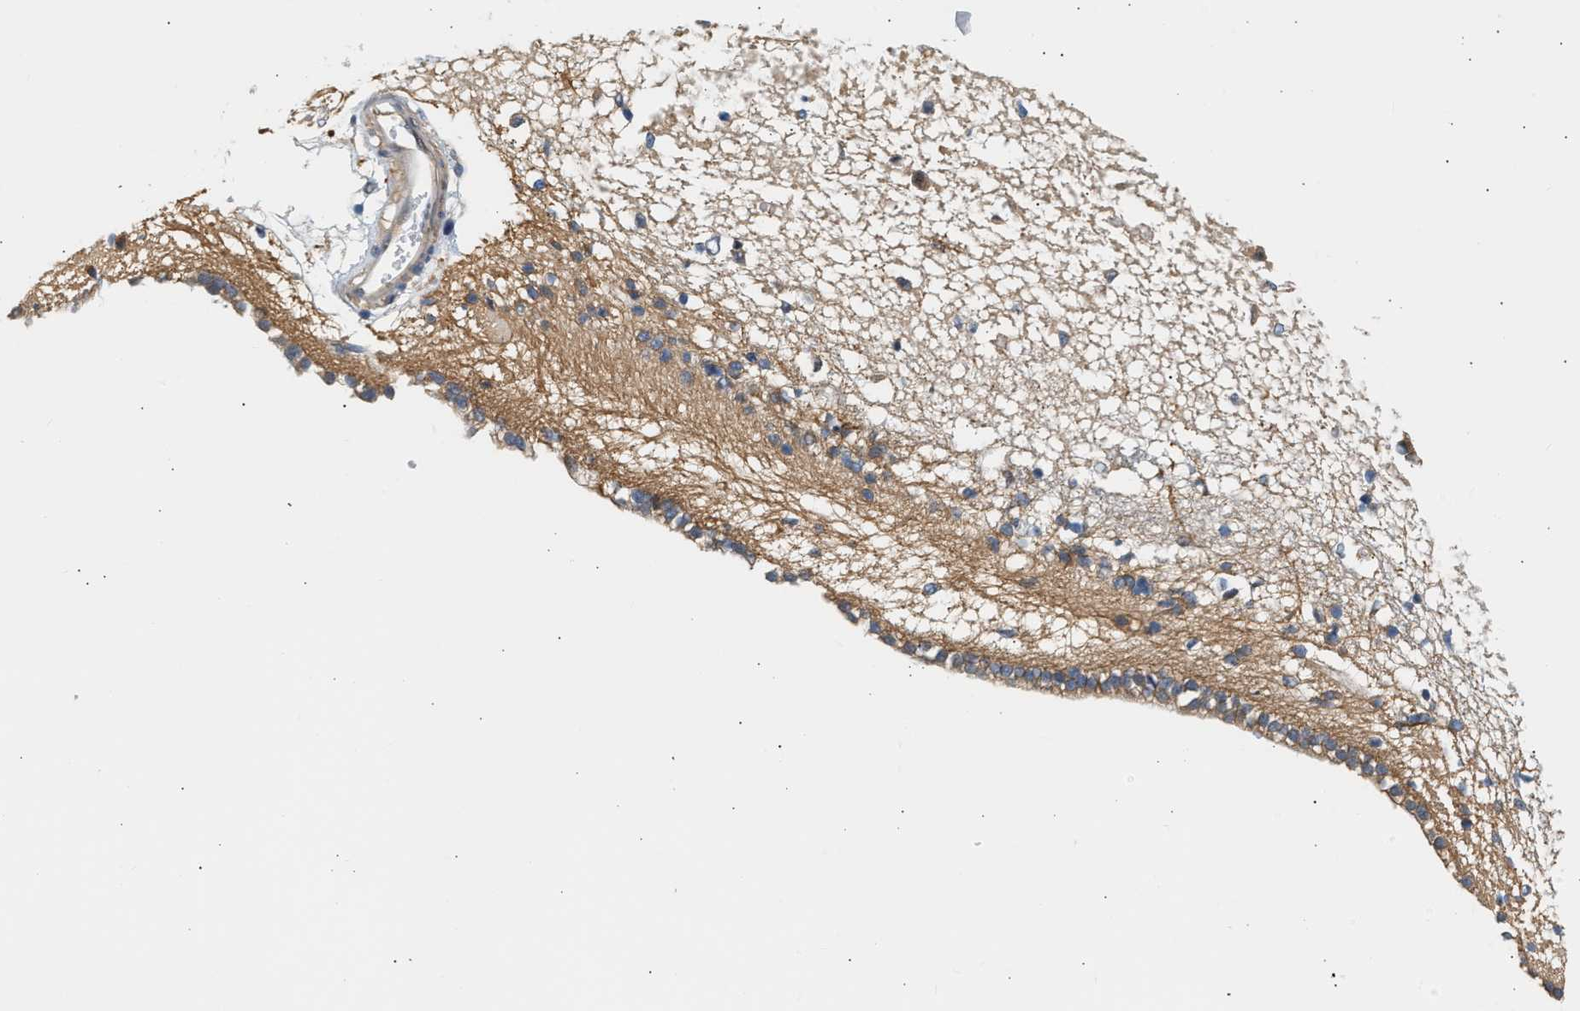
{"staining": {"intensity": "weak", "quantity": "25%-75%", "location": "cytoplasmic/membranous"}, "tissue": "caudate", "cell_type": "Glial cells", "image_type": "normal", "snomed": [{"axis": "morphology", "description": "Normal tissue, NOS"}, {"axis": "topography", "description": "Lateral ventricle wall"}], "caption": "This micrograph demonstrates immunohistochemistry (IHC) staining of unremarkable caudate, with low weak cytoplasmic/membranous staining in approximately 25%-75% of glial cells.", "gene": "WDR31", "patient": {"sex": "male", "age": 45}}